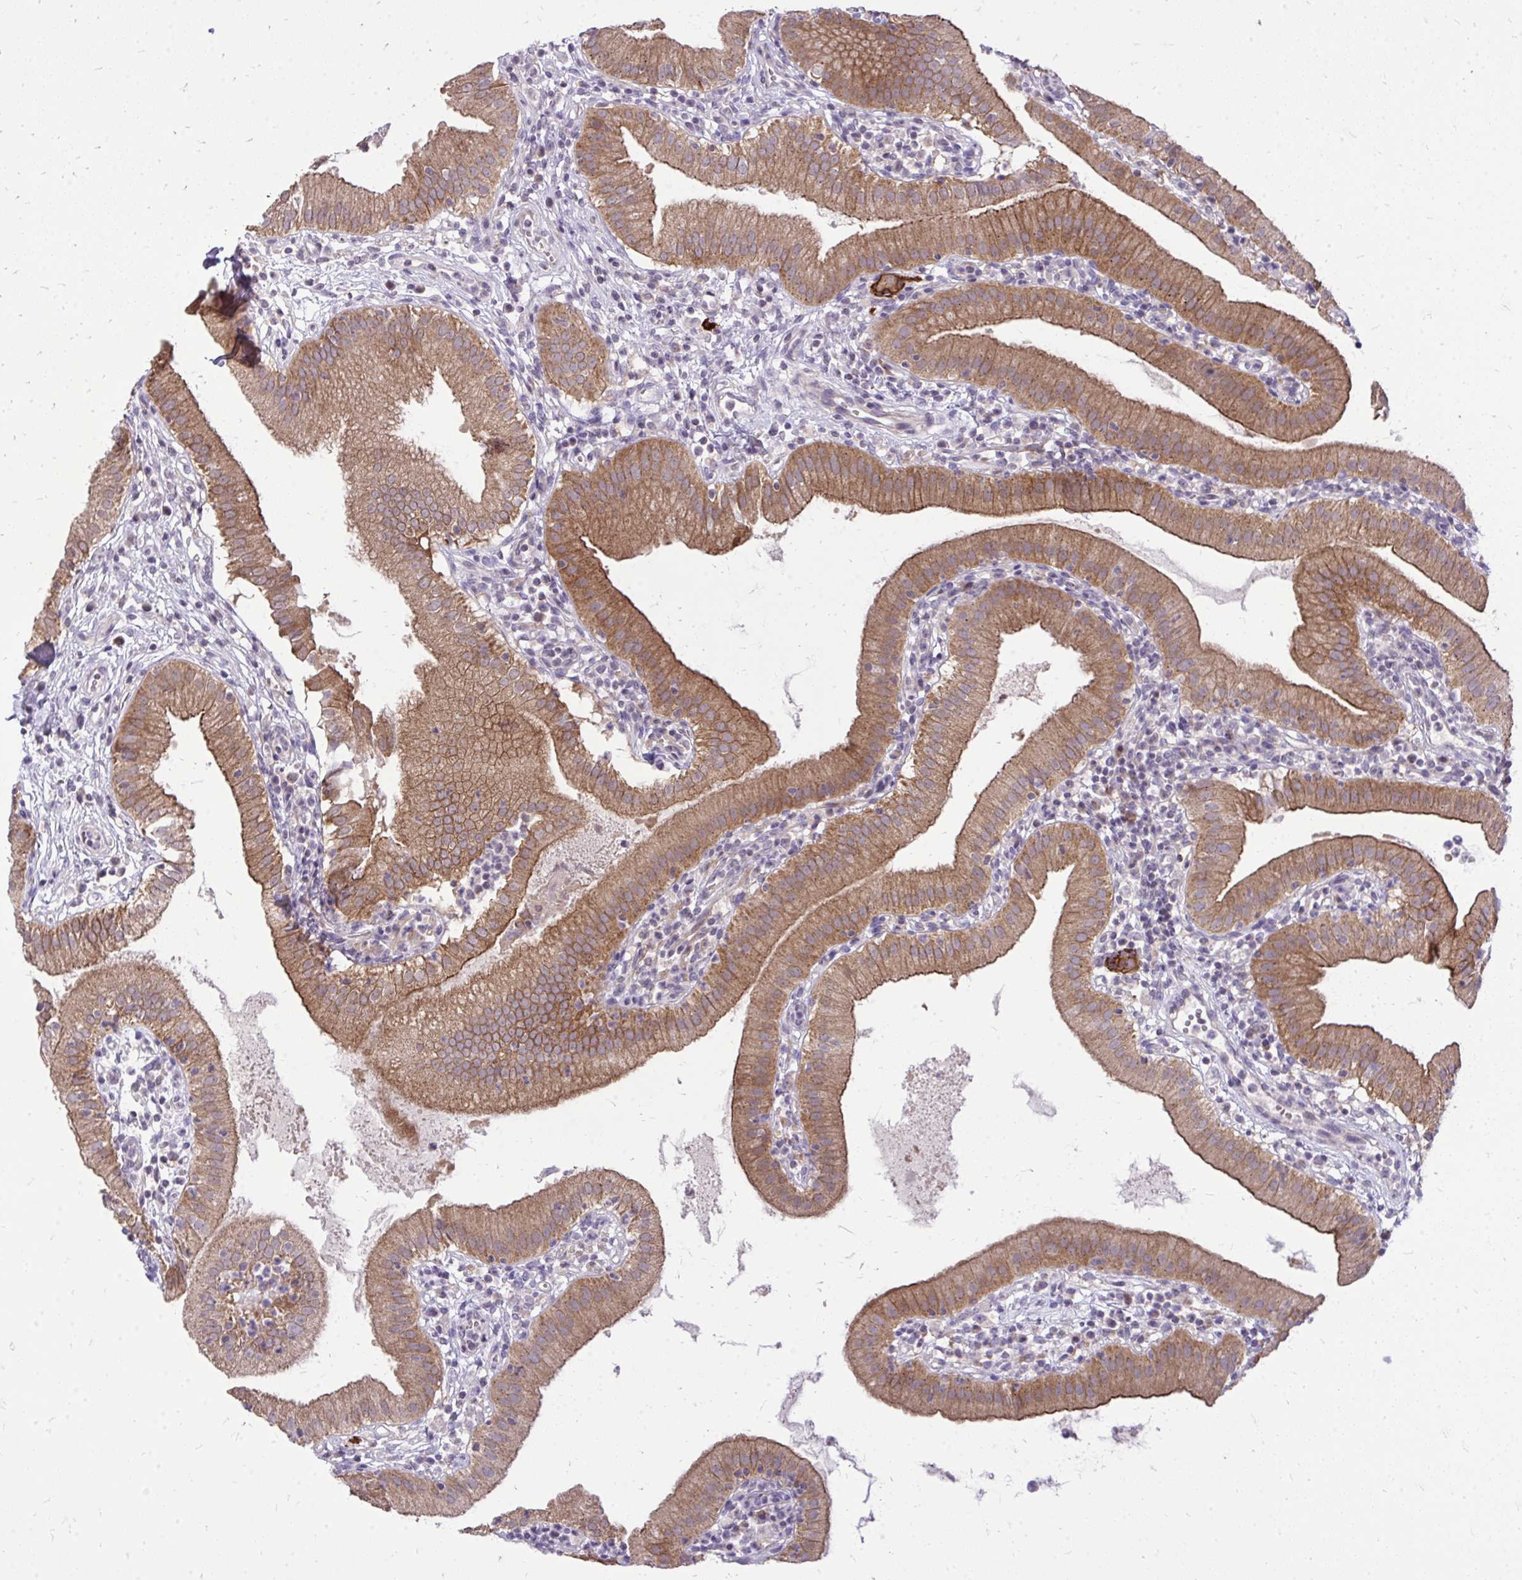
{"staining": {"intensity": "moderate", "quantity": ">75%", "location": "cytoplasmic/membranous"}, "tissue": "gallbladder", "cell_type": "Glandular cells", "image_type": "normal", "snomed": [{"axis": "morphology", "description": "Normal tissue, NOS"}, {"axis": "topography", "description": "Gallbladder"}], "caption": "Gallbladder stained for a protein (brown) demonstrates moderate cytoplasmic/membranous positive positivity in about >75% of glandular cells.", "gene": "SPTBN2", "patient": {"sex": "female", "age": 65}}